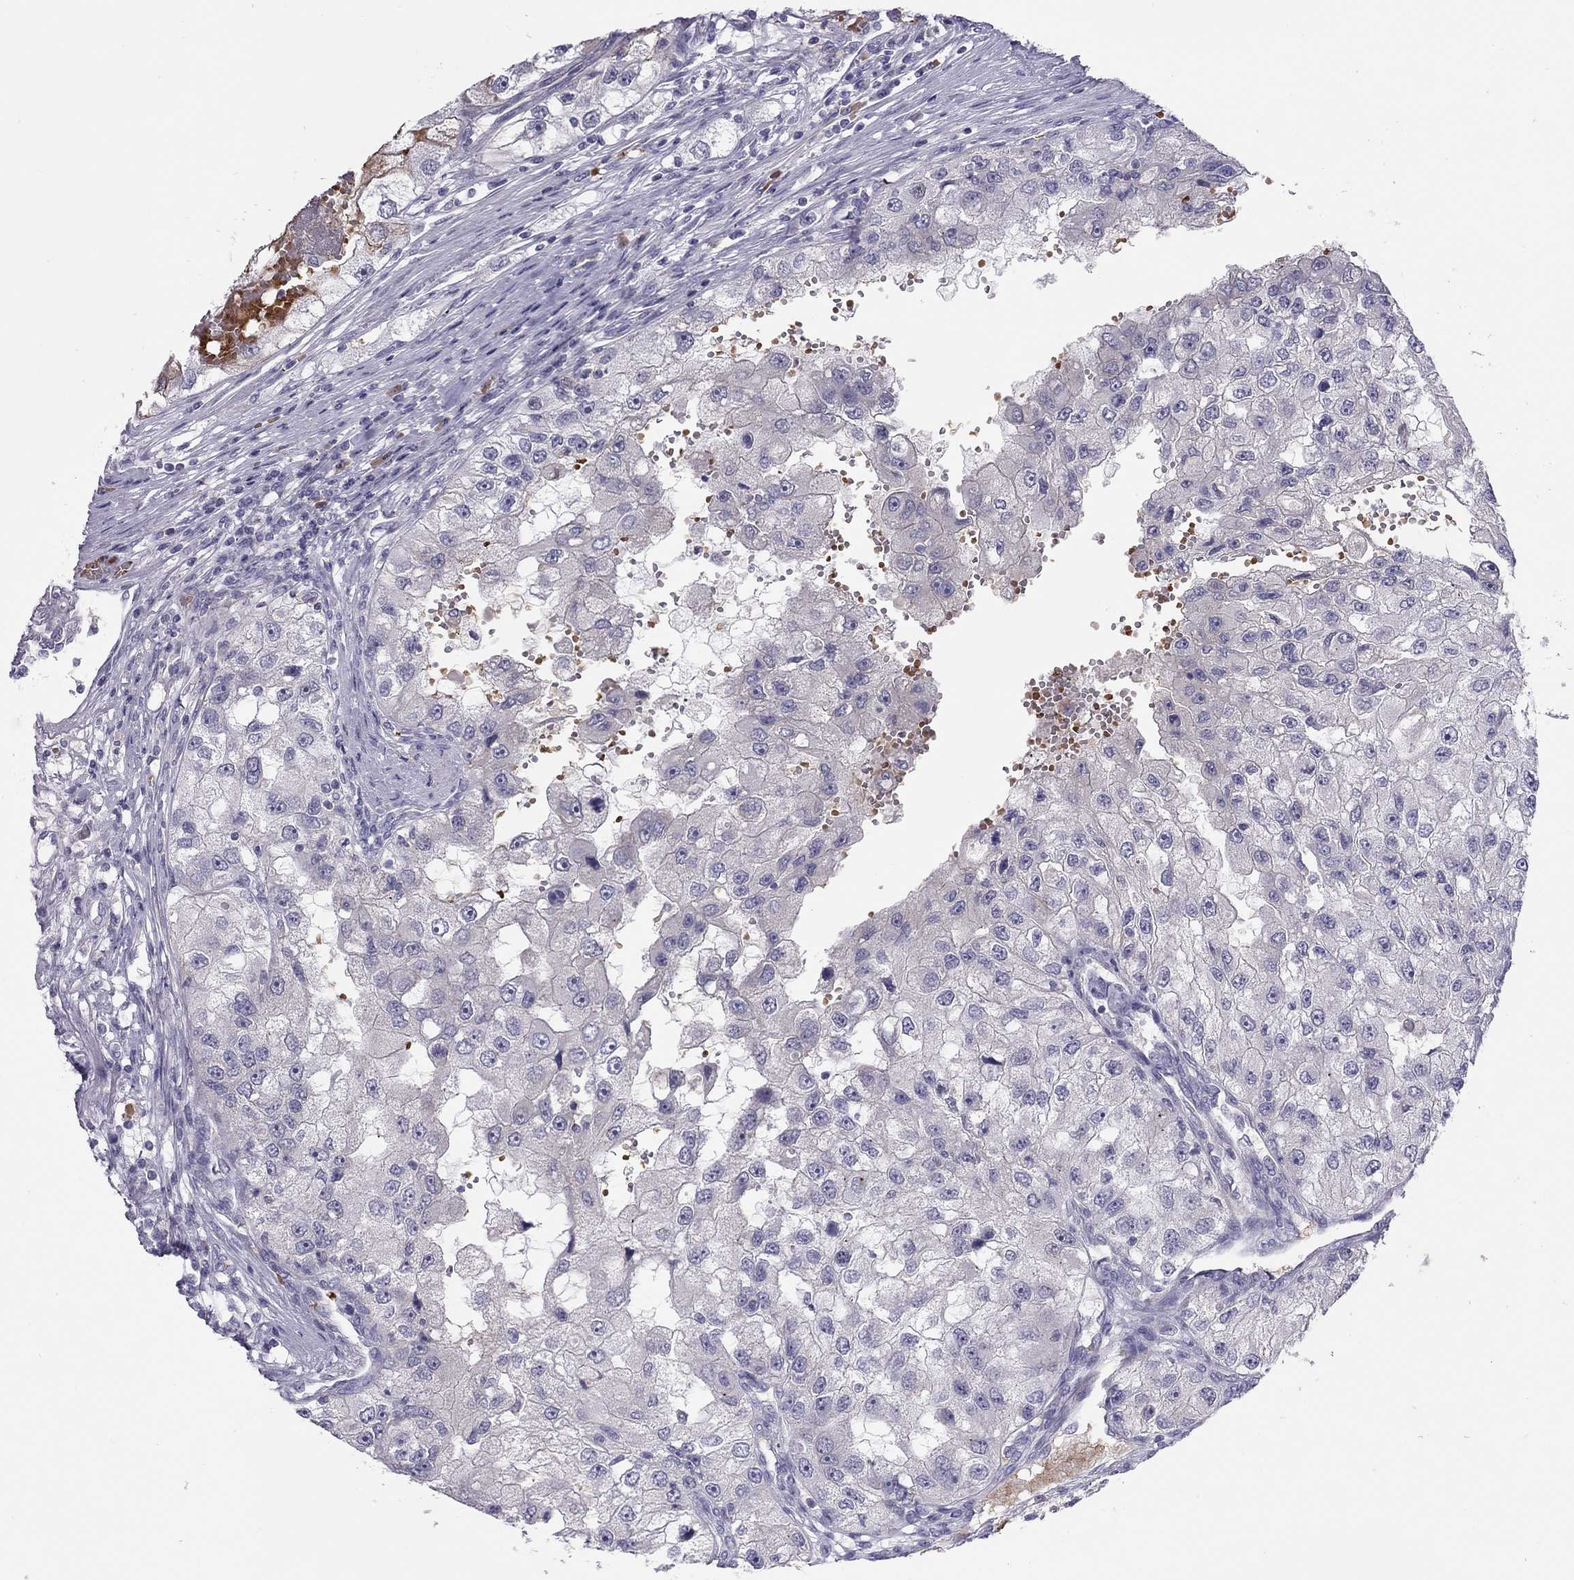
{"staining": {"intensity": "negative", "quantity": "none", "location": "none"}, "tissue": "renal cancer", "cell_type": "Tumor cells", "image_type": "cancer", "snomed": [{"axis": "morphology", "description": "Adenocarcinoma, NOS"}, {"axis": "topography", "description": "Kidney"}], "caption": "Renal cancer stained for a protein using IHC exhibits no staining tumor cells.", "gene": "FRMD1", "patient": {"sex": "male", "age": 63}}